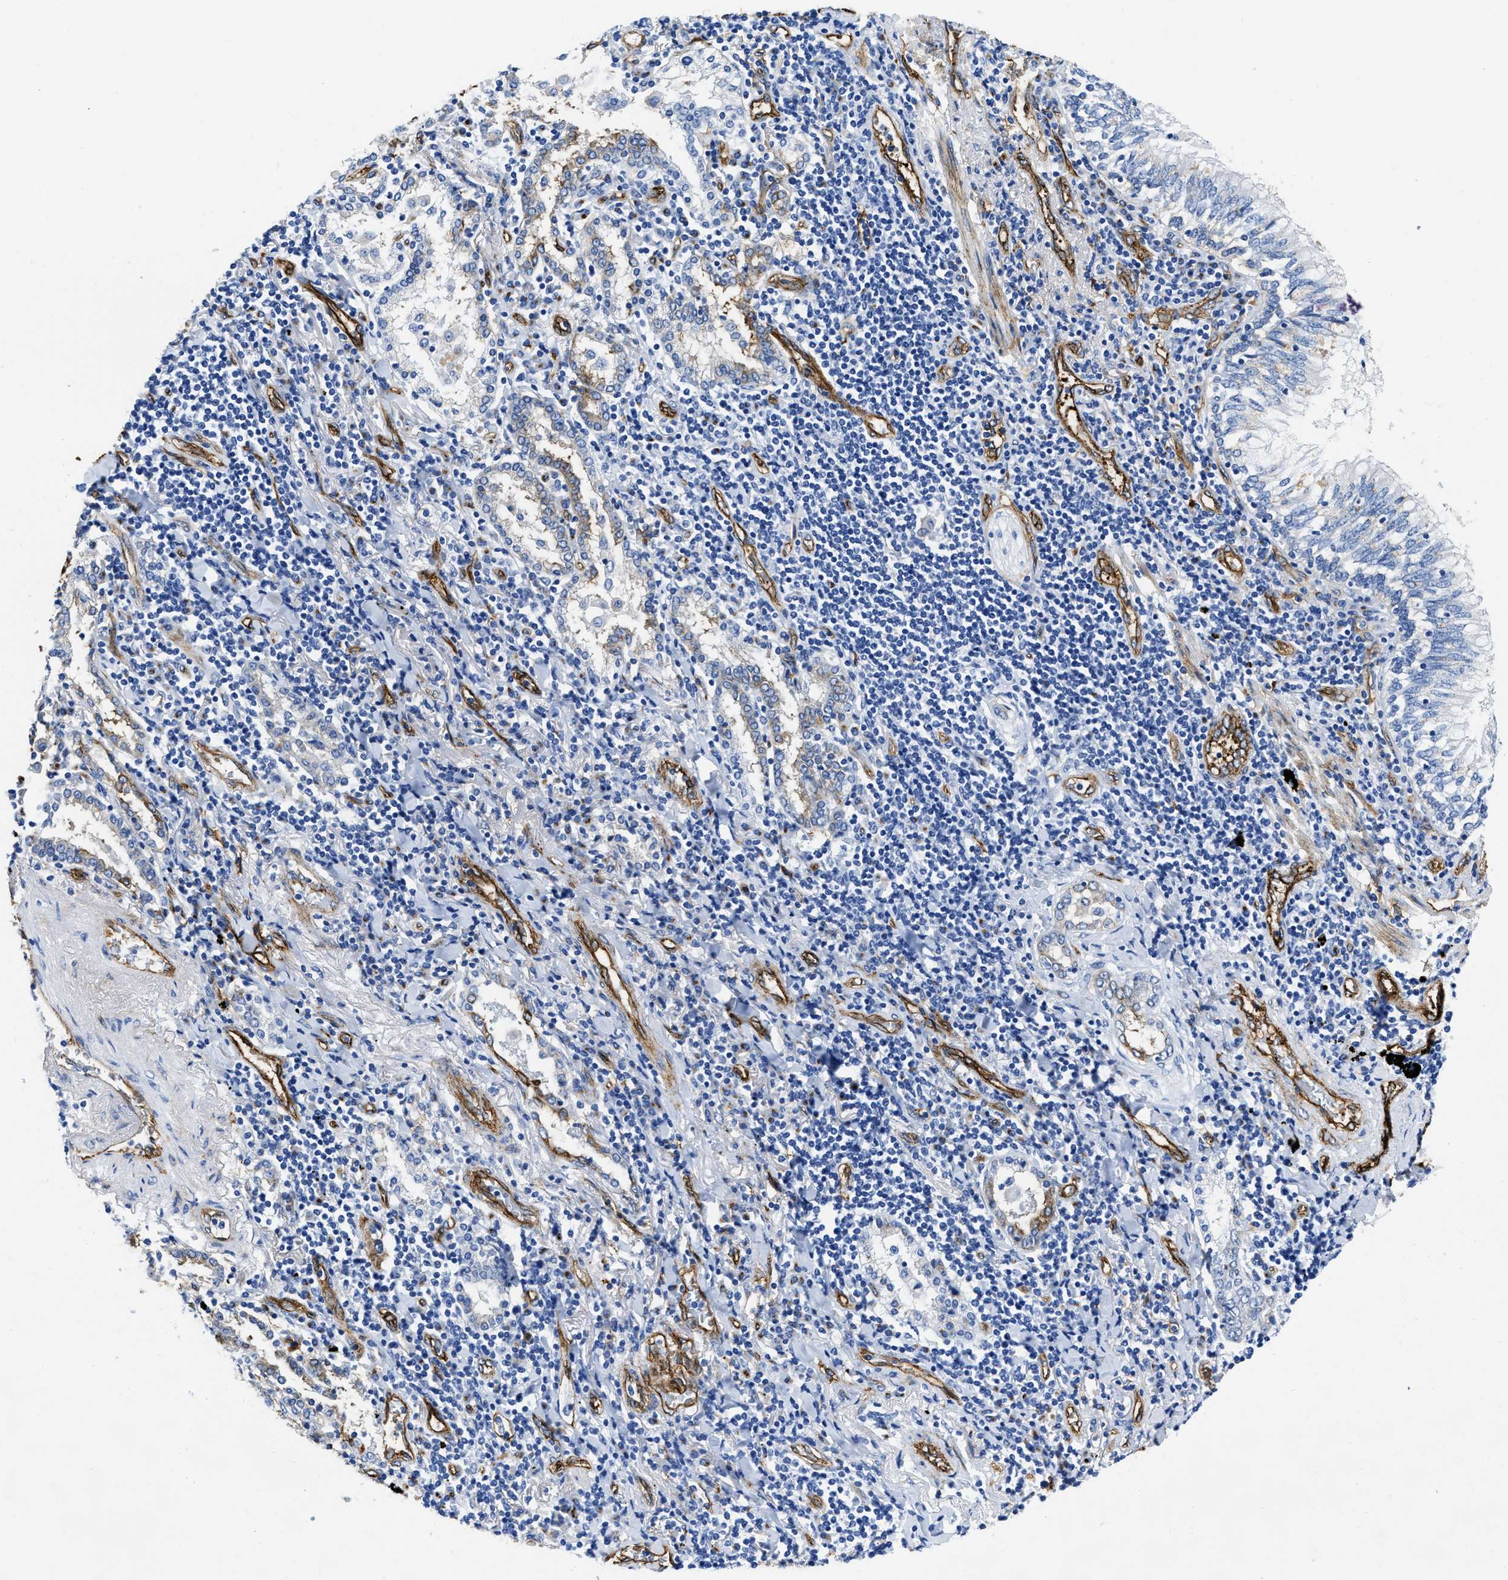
{"staining": {"intensity": "weak", "quantity": "<25%", "location": "cytoplasmic/membranous"}, "tissue": "lung cancer", "cell_type": "Tumor cells", "image_type": "cancer", "snomed": [{"axis": "morphology", "description": "Adenocarcinoma, NOS"}, {"axis": "topography", "description": "Lung"}], "caption": "There is no significant staining in tumor cells of lung cancer. The staining is performed using DAB brown chromogen with nuclei counter-stained in using hematoxylin.", "gene": "TVP23B", "patient": {"sex": "female", "age": 65}}